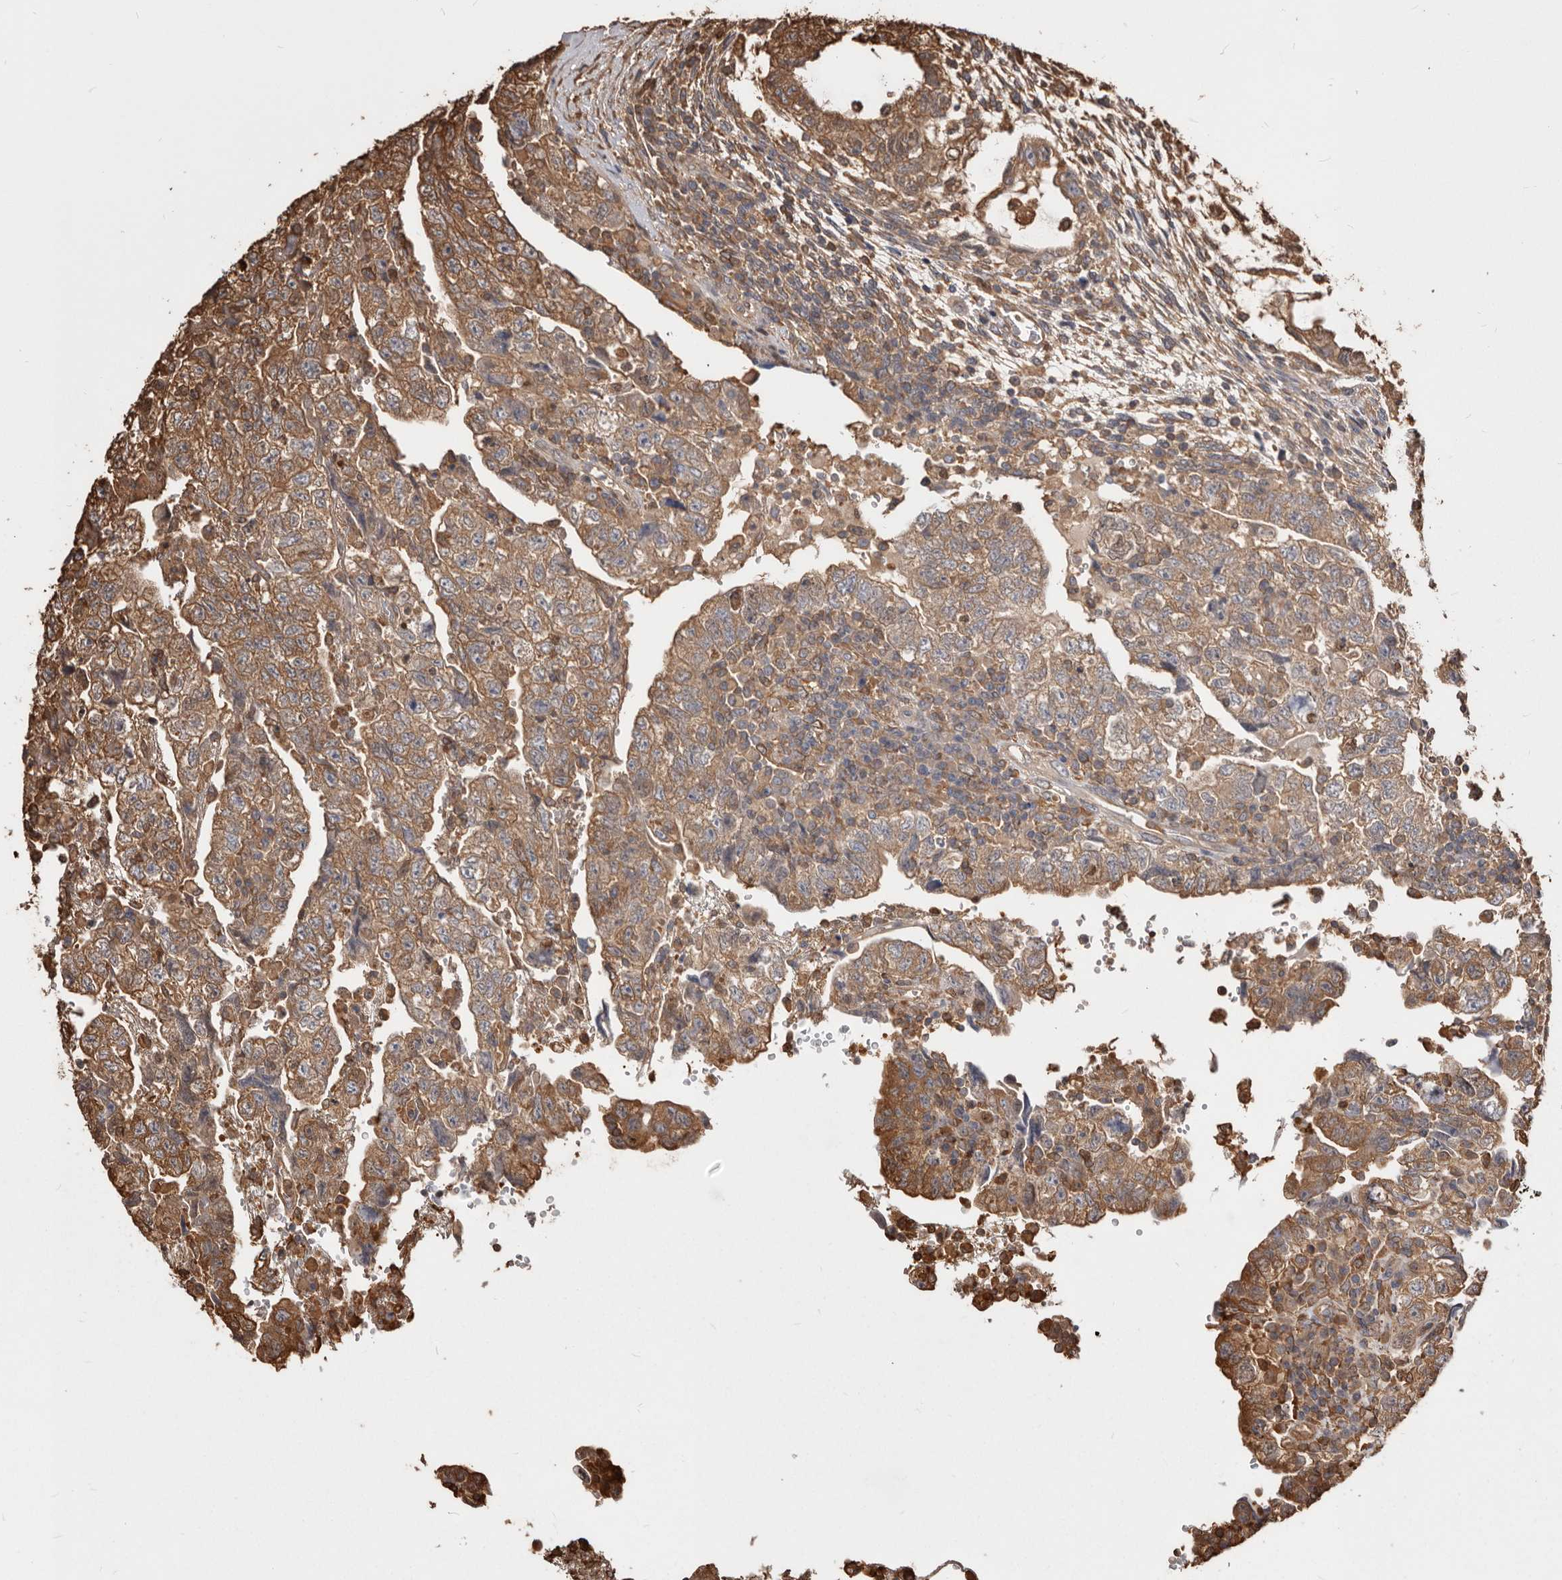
{"staining": {"intensity": "moderate", "quantity": ">75%", "location": "cytoplasmic/membranous"}, "tissue": "testis cancer", "cell_type": "Tumor cells", "image_type": "cancer", "snomed": [{"axis": "morphology", "description": "Normal tissue, NOS"}, {"axis": "morphology", "description": "Carcinoma, Embryonal, NOS"}, {"axis": "topography", "description": "Testis"}], "caption": "Protein expression analysis of human testis embryonal carcinoma reveals moderate cytoplasmic/membranous positivity in approximately >75% of tumor cells.", "gene": "PKM", "patient": {"sex": "male", "age": 36}}